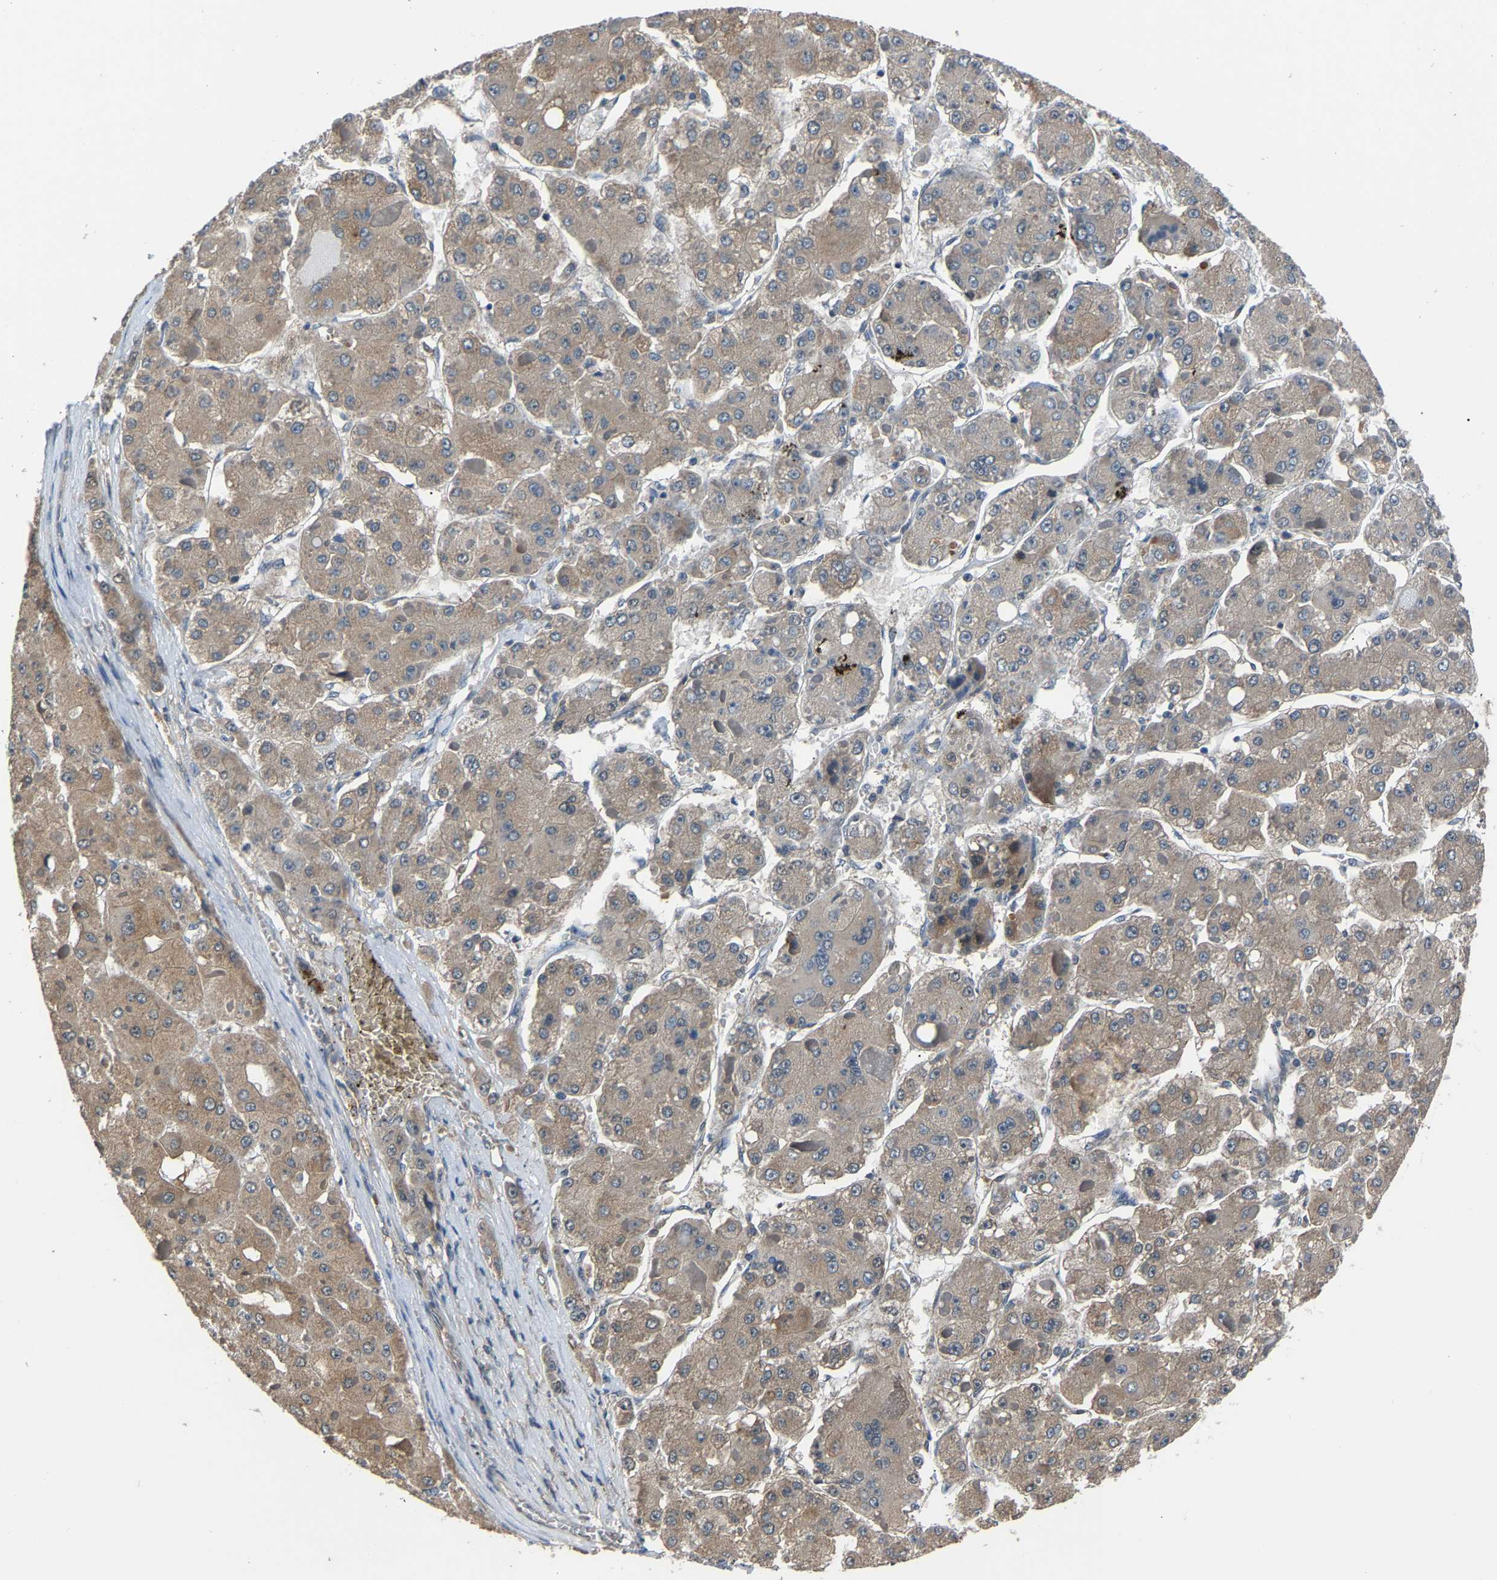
{"staining": {"intensity": "weak", "quantity": "25%-75%", "location": "cytoplasmic/membranous"}, "tissue": "liver cancer", "cell_type": "Tumor cells", "image_type": "cancer", "snomed": [{"axis": "morphology", "description": "Carcinoma, Hepatocellular, NOS"}, {"axis": "topography", "description": "Liver"}], "caption": "DAB (3,3'-diaminobenzidine) immunohistochemical staining of human liver cancer demonstrates weak cytoplasmic/membranous protein staining in approximately 25%-75% of tumor cells.", "gene": "ABCC9", "patient": {"sex": "female", "age": 73}}